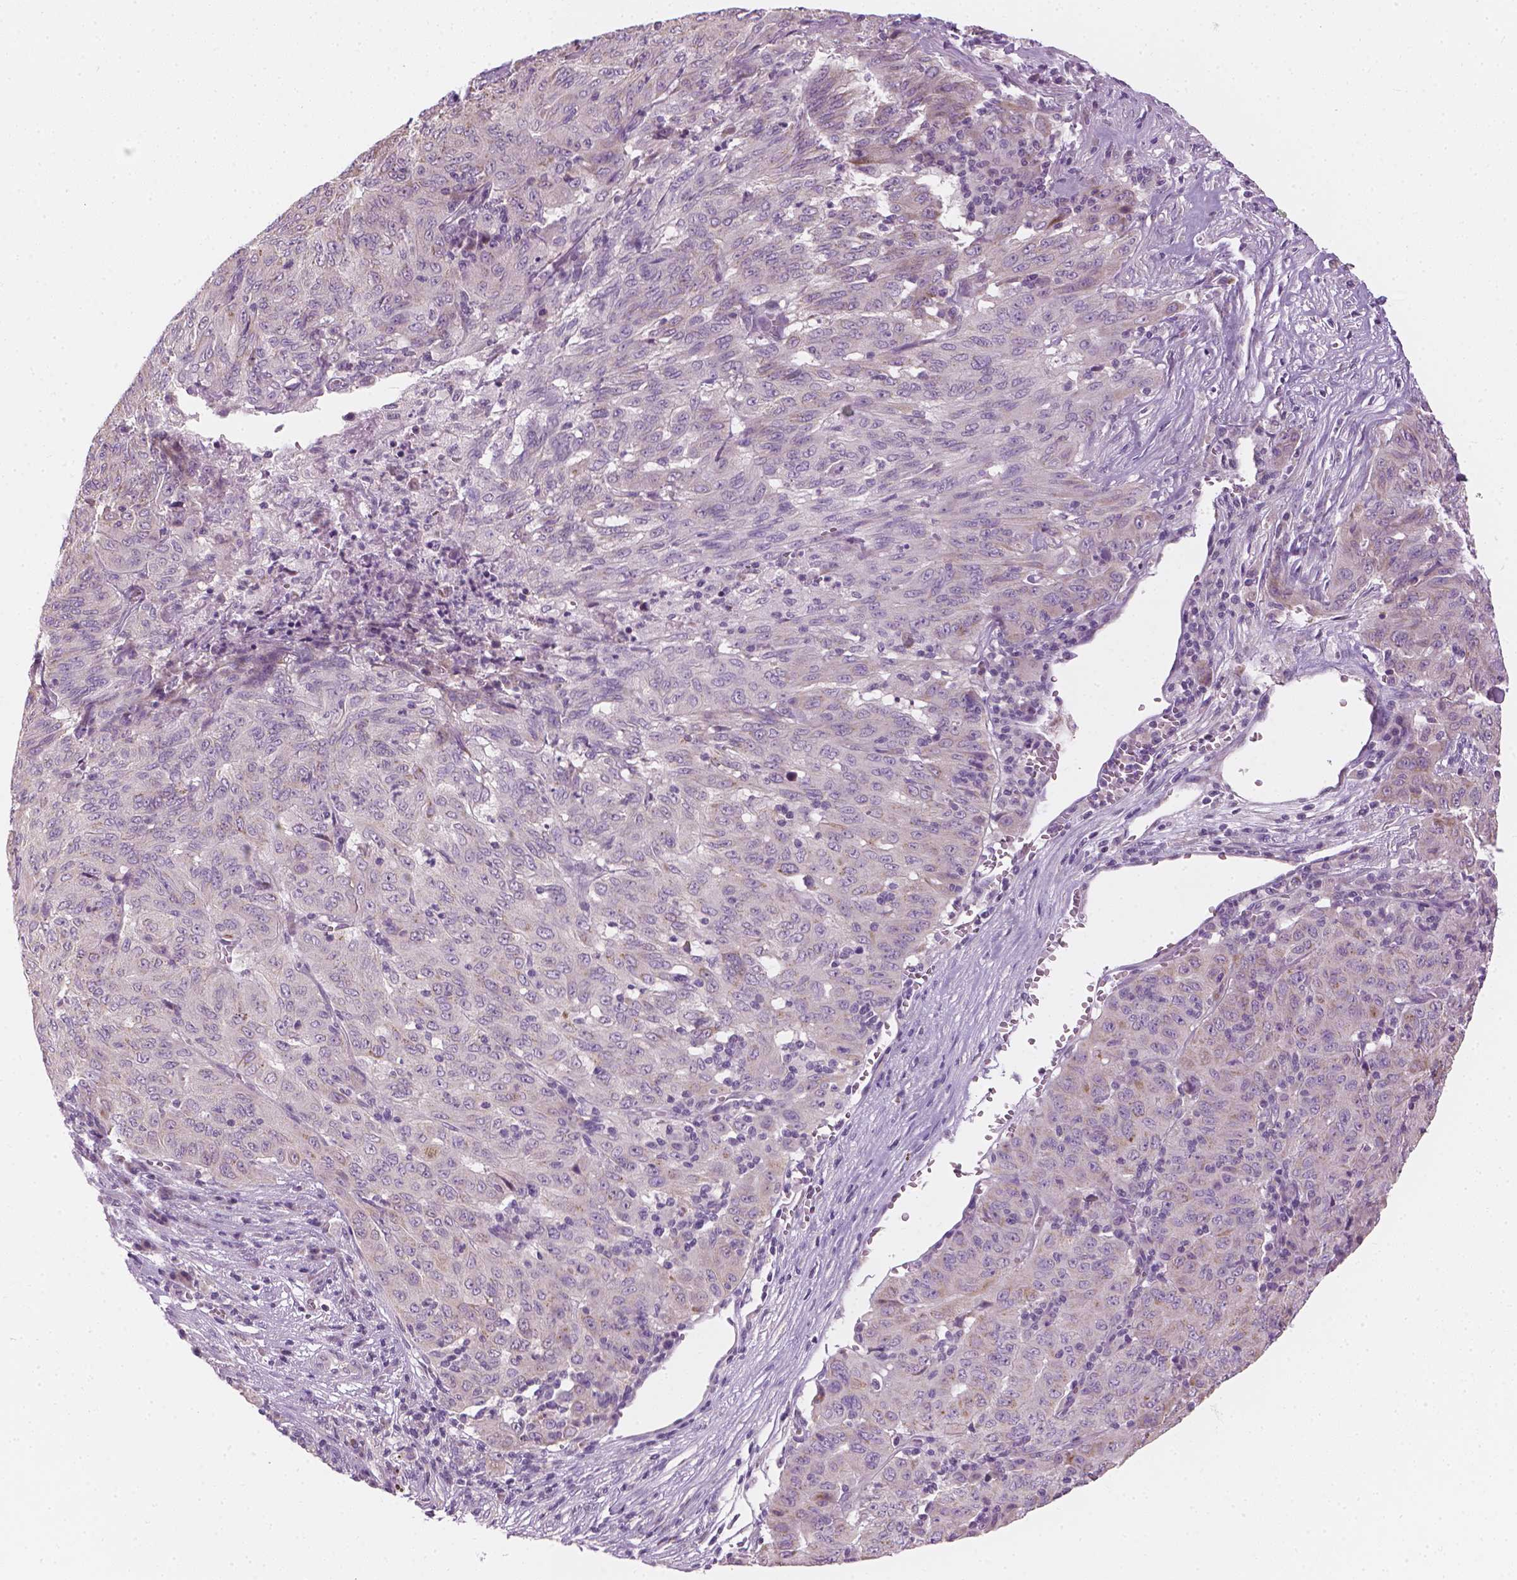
{"staining": {"intensity": "negative", "quantity": "none", "location": "none"}, "tissue": "pancreatic cancer", "cell_type": "Tumor cells", "image_type": "cancer", "snomed": [{"axis": "morphology", "description": "Adenocarcinoma, NOS"}, {"axis": "topography", "description": "Pancreas"}], "caption": "Tumor cells show no significant protein staining in pancreatic adenocarcinoma.", "gene": "CFAP126", "patient": {"sex": "male", "age": 63}}